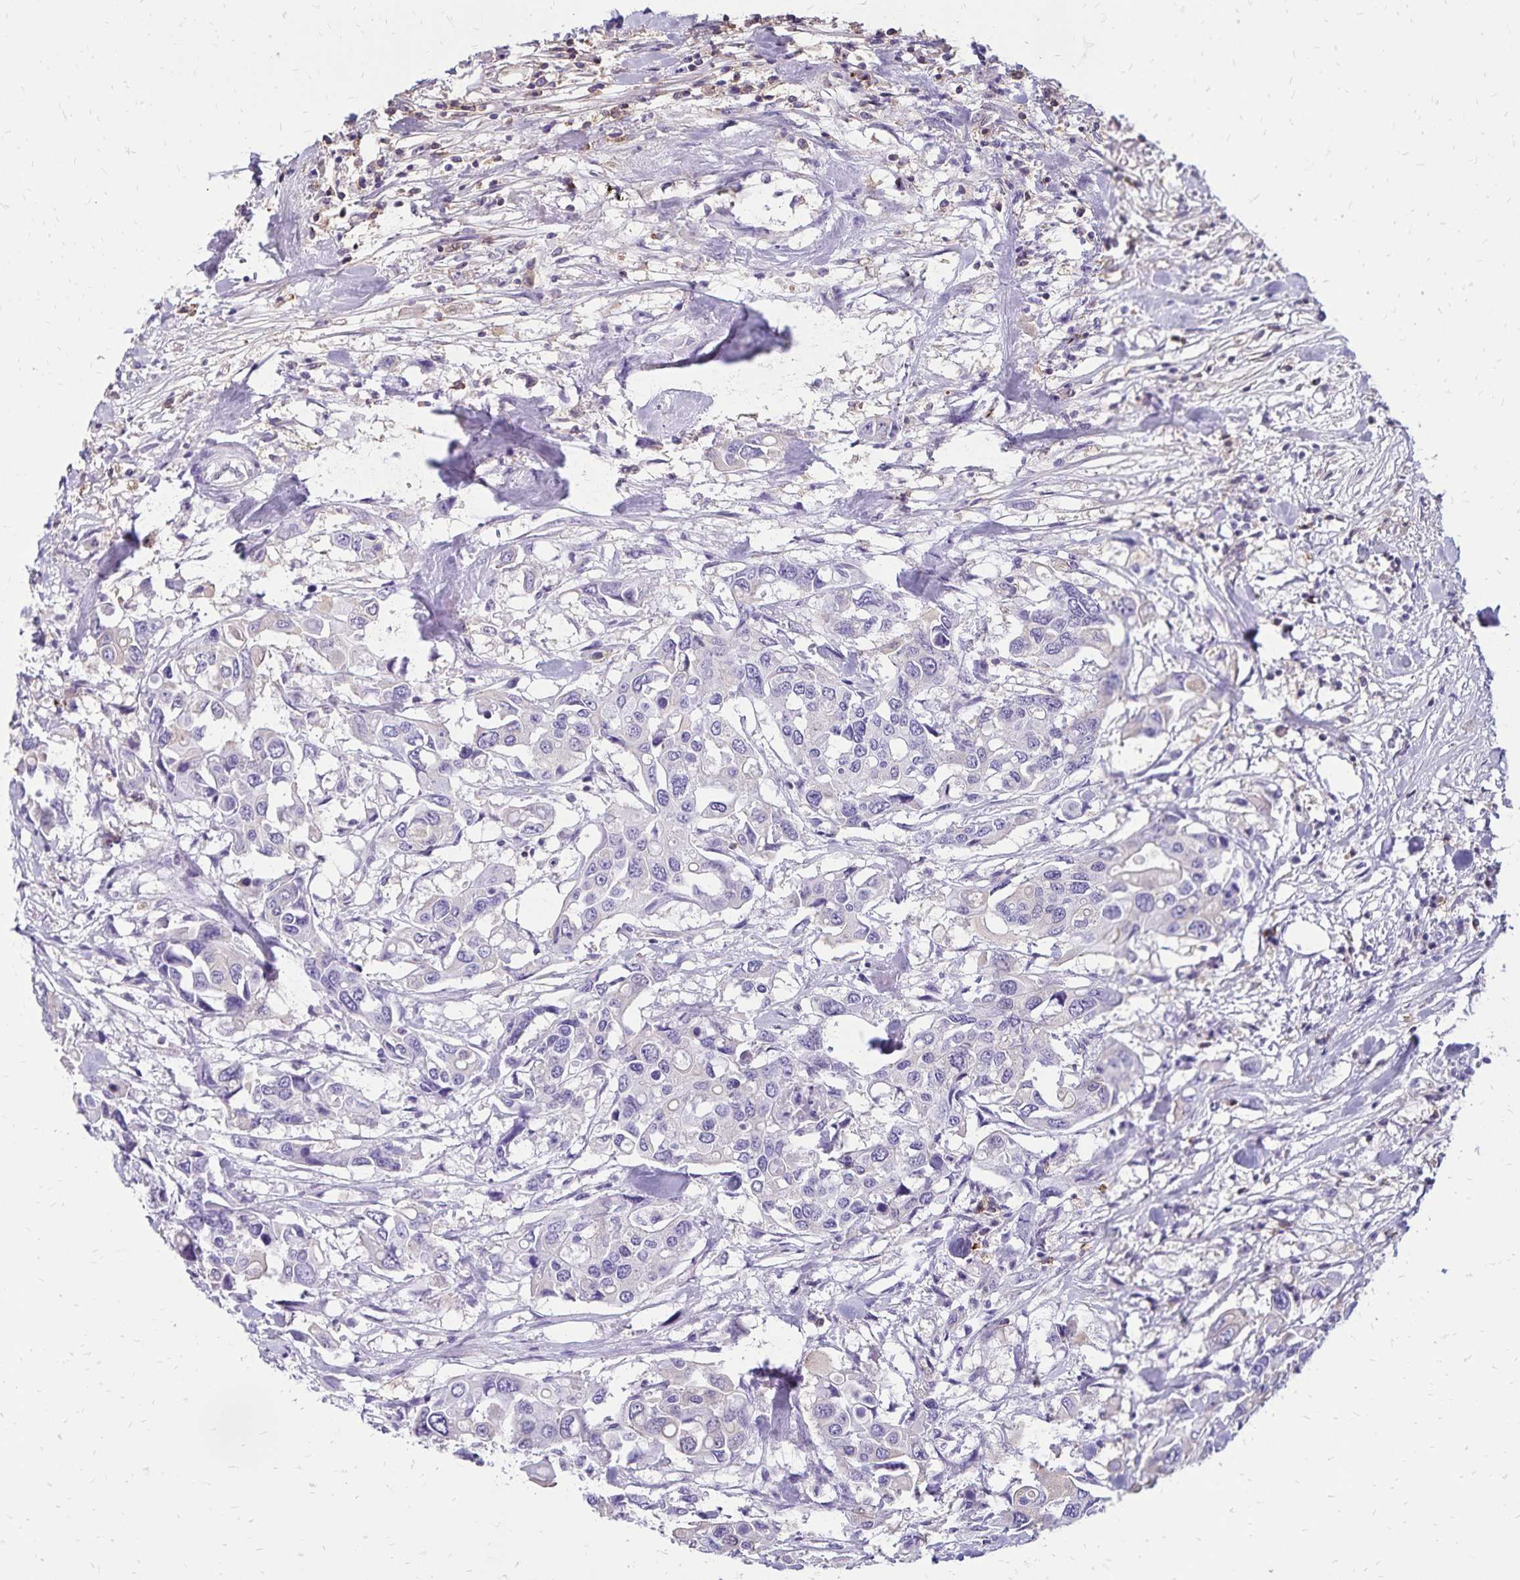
{"staining": {"intensity": "negative", "quantity": "none", "location": "none"}, "tissue": "colorectal cancer", "cell_type": "Tumor cells", "image_type": "cancer", "snomed": [{"axis": "morphology", "description": "Adenocarcinoma, NOS"}, {"axis": "topography", "description": "Colon"}], "caption": "This is a micrograph of immunohistochemistry staining of adenocarcinoma (colorectal), which shows no staining in tumor cells. (Immunohistochemistry (ihc), brightfield microscopy, high magnification).", "gene": "CD27", "patient": {"sex": "male", "age": 77}}